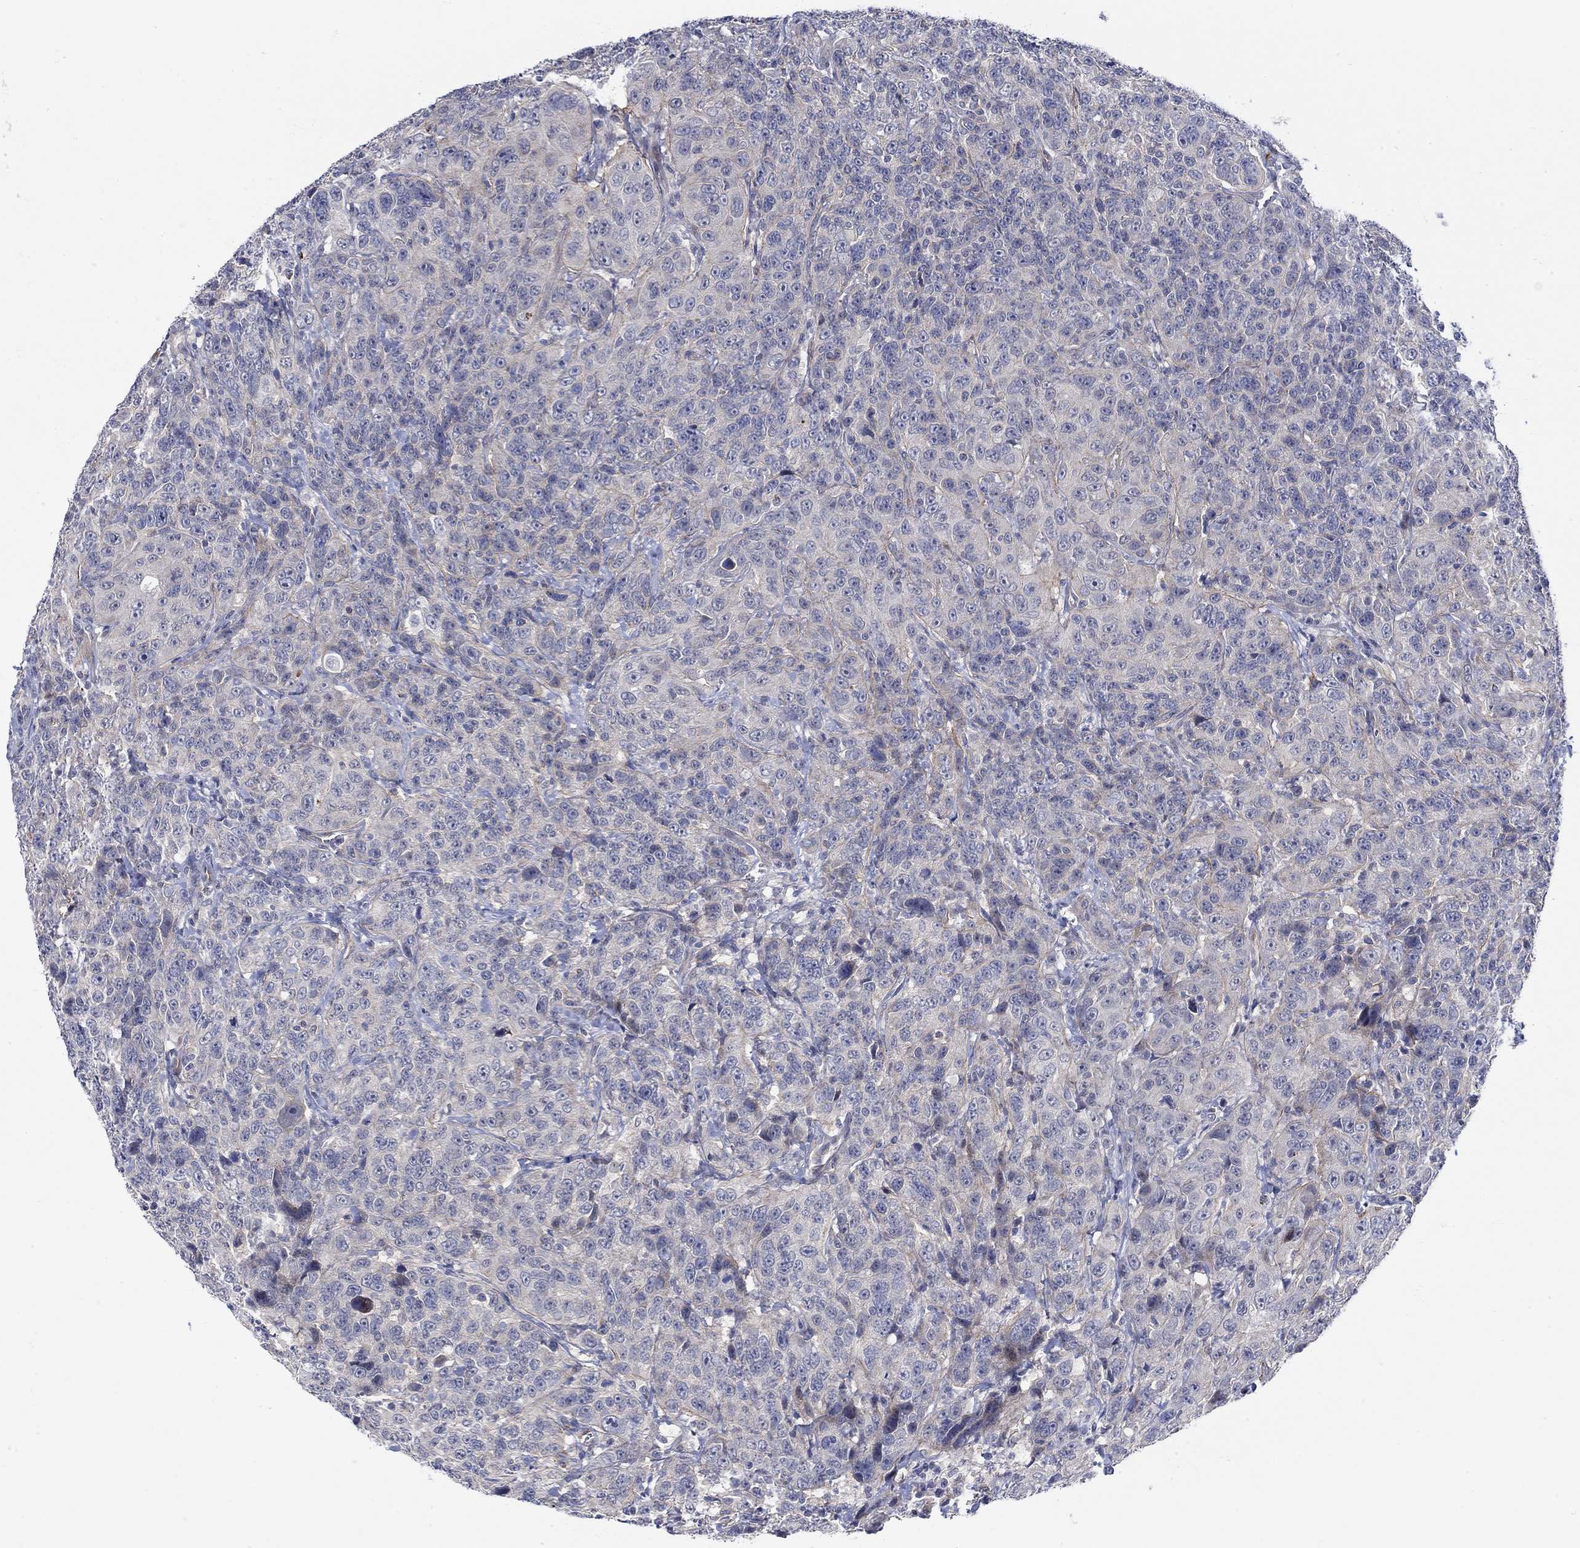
{"staining": {"intensity": "weak", "quantity": "<25%", "location": "cytoplasmic/membranous"}, "tissue": "urothelial cancer", "cell_type": "Tumor cells", "image_type": "cancer", "snomed": [{"axis": "morphology", "description": "Urothelial carcinoma, NOS"}, {"axis": "morphology", "description": "Urothelial carcinoma, High grade"}, {"axis": "topography", "description": "Urinary bladder"}], "caption": "Immunohistochemistry image of neoplastic tissue: human transitional cell carcinoma stained with DAB (3,3'-diaminobenzidine) reveals no significant protein expression in tumor cells. (DAB immunohistochemistry visualized using brightfield microscopy, high magnification).", "gene": "SCN7A", "patient": {"sex": "female", "age": 73}}